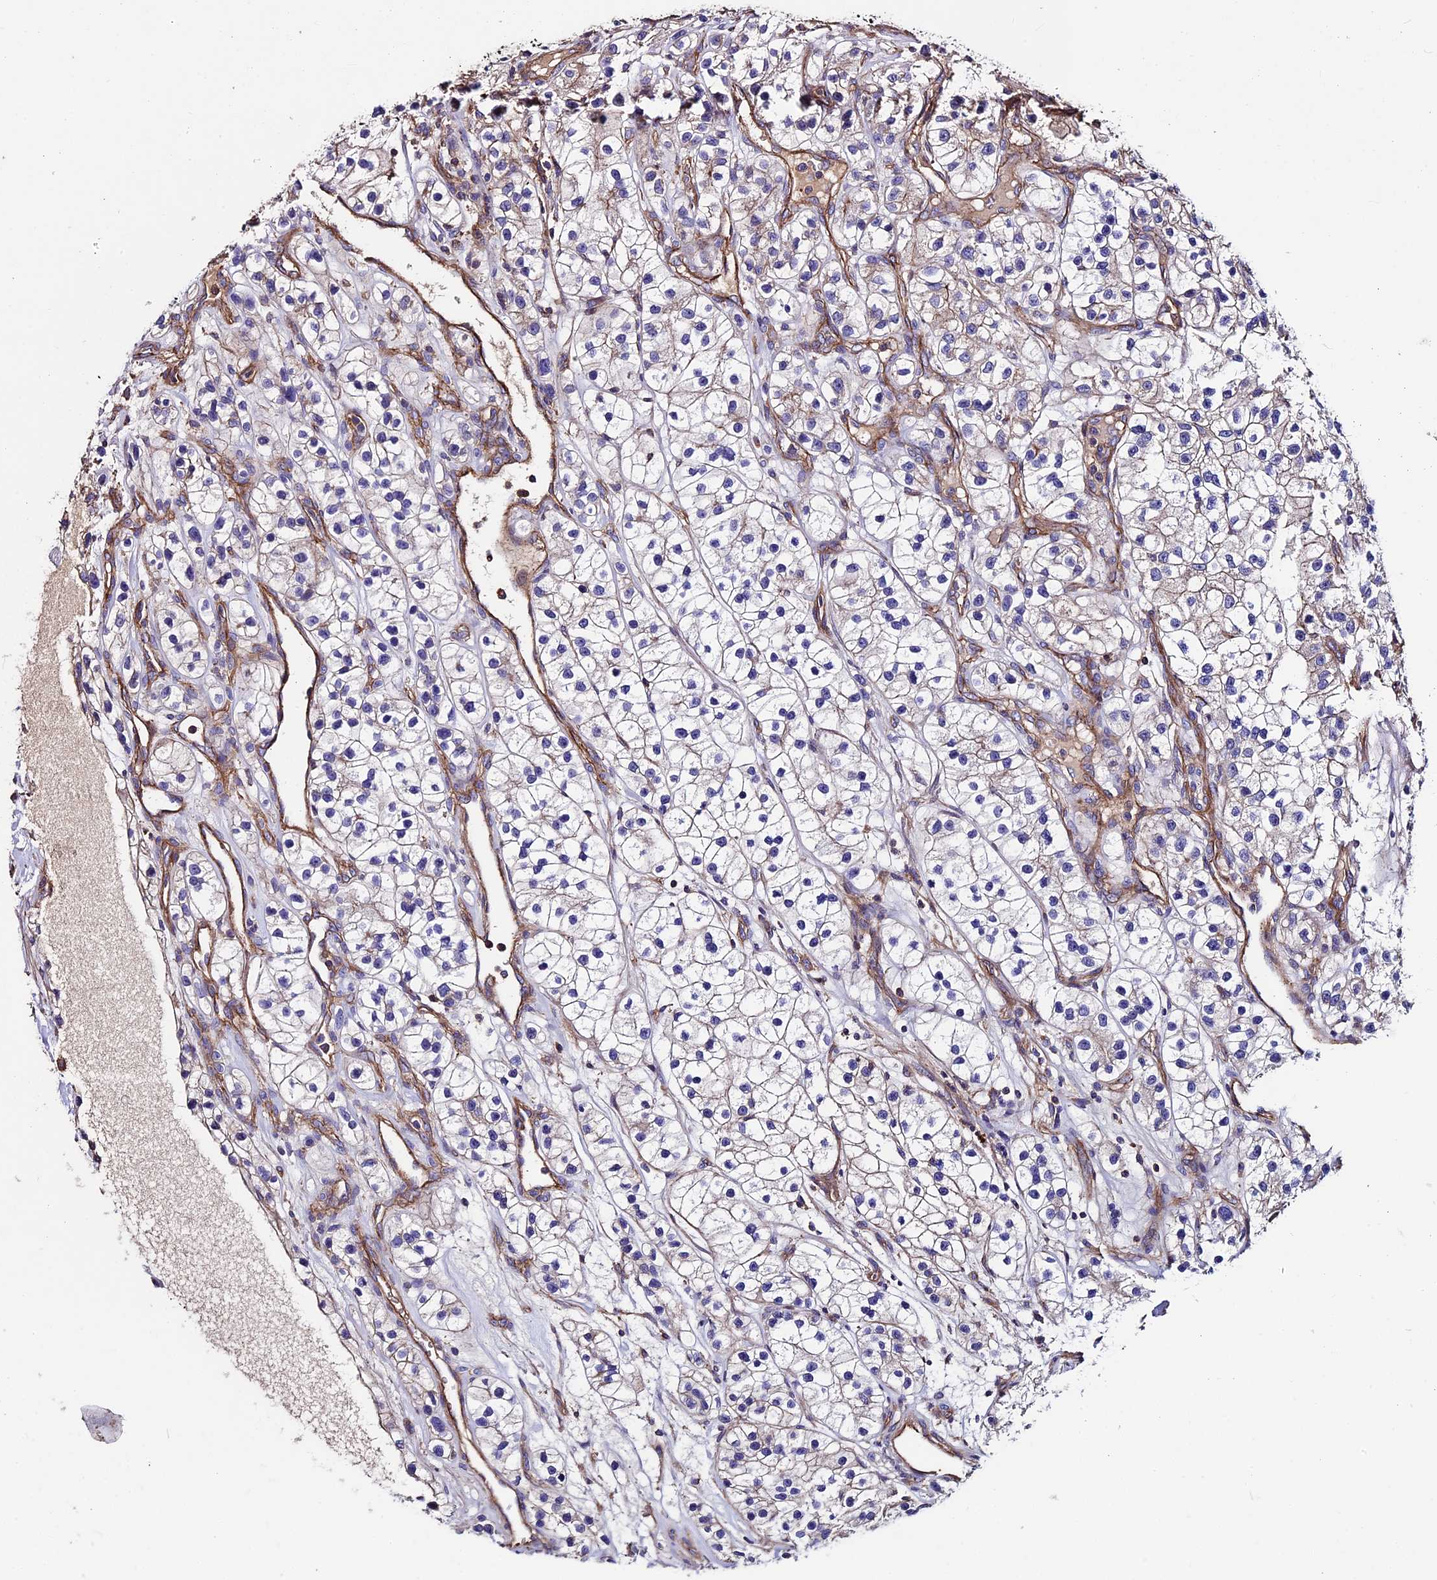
{"staining": {"intensity": "negative", "quantity": "none", "location": "none"}, "tissue": "renal cancer", "cell_type": "Tumor cells", "image_type": "cancer", "snomed": [{"axis": "morphology", "description": "Adenocarcinoma, NOS"}, {"axis": "topography", "description": "Kidney"}], "caption": "Immunohistochemical staining of human renal cancer exhibits no significant staining in tumor cells. The staining is performed using DAB (3,3'-diaminobenzidine) brown chromogen with nuclei counter-stained in using hematoxylin.", "gene": "EVA1B", "patient": {"sex": "female", "age": 57}}